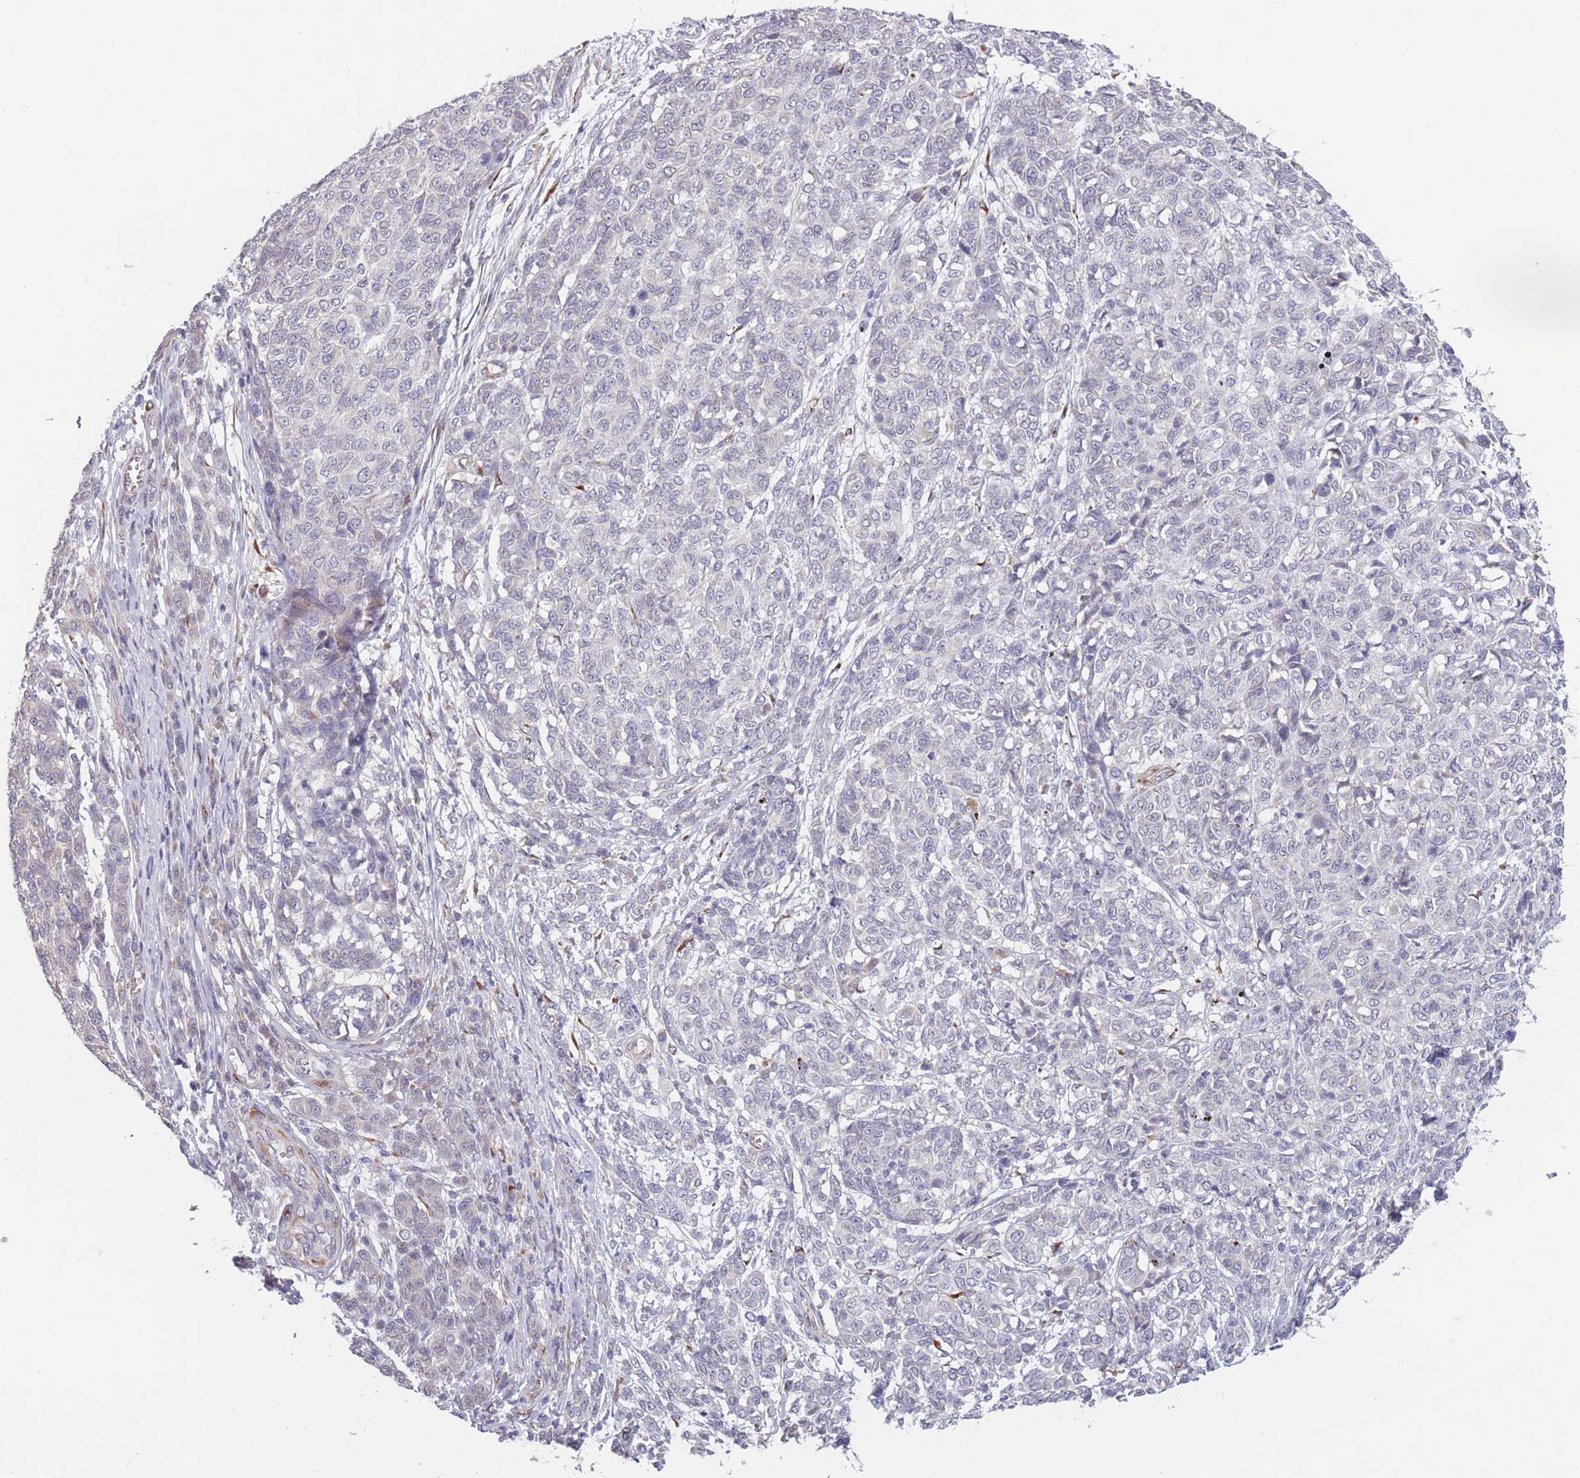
{"staining": {"intensity": "negative", "quantity": "none", "location": "none"}, "tissue": "melanoma", "cell_type": "Tumor cells", "image_type": "cancer", "snomed": [{"axis": "morphology", "description": "Malignant melanoma, NOS"}, {"axis": "topography", "description": "Skin"}], "caption": "Immunohistochemistry photomicrograph of melanoma stained for a protein (brown), which demonstrates no expression in tumor cells.", "gene": "CCNQ", "patient": {"sex": "male", "age": 49}}